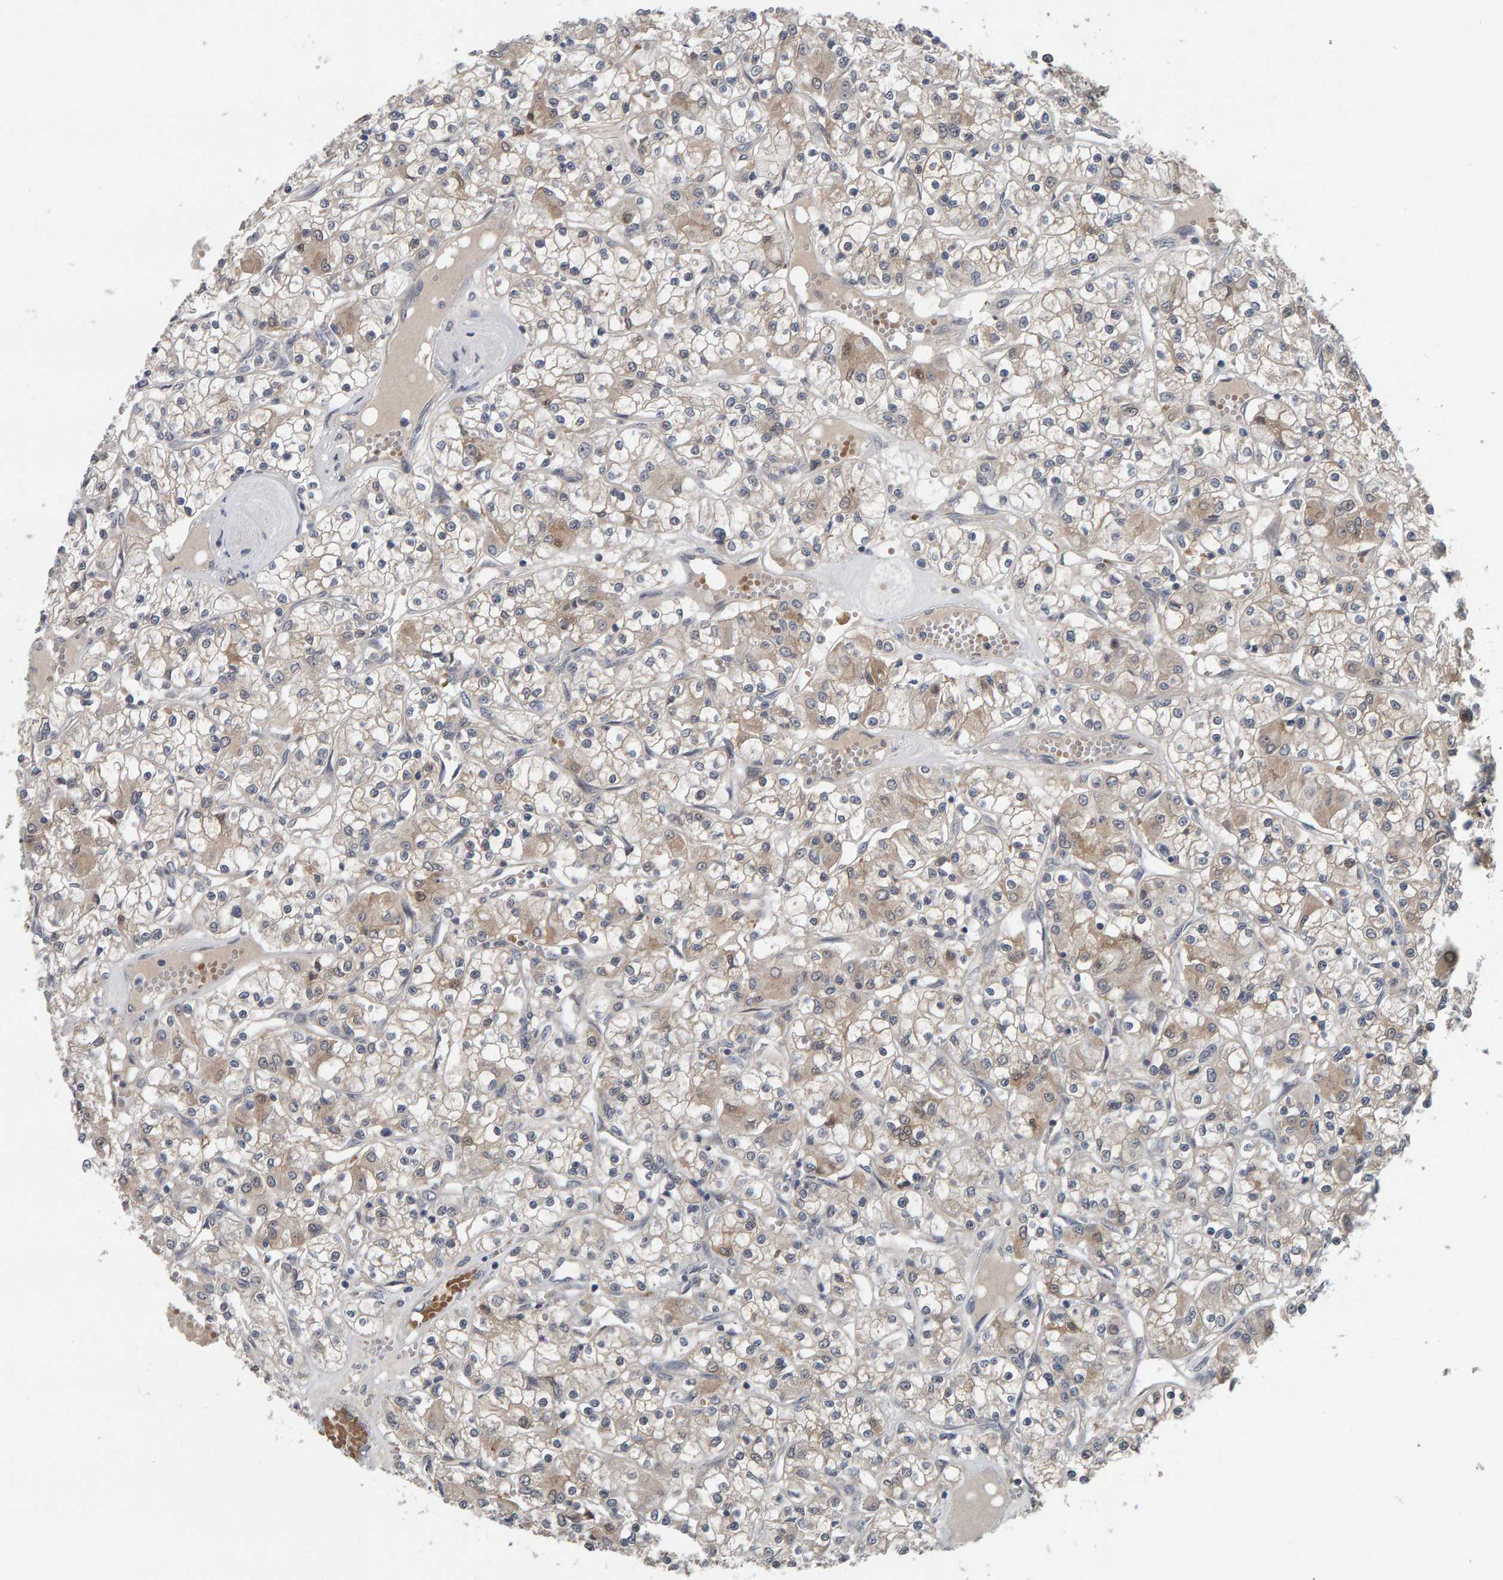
{"staining": {"intensity": "weak", "quantity": "<25%", "location": "cytoplasmic/membranous"}, "tissue": "renal cancer", "cell_type": "Tumor cells", "image_type": "cancer", "snomed": [{"axis": "morphology", "description": "Adenocarcinoma, NOS"}, {"axis": "topography", "description": "Kidney"}], "caption": "Tumor cells show no significant protein positivity in renal cancer. (Brightfield microscopy of DAB IHC at high magnification).", "gene": "COASY", "patient": {"sex": "female", "age": 59}}